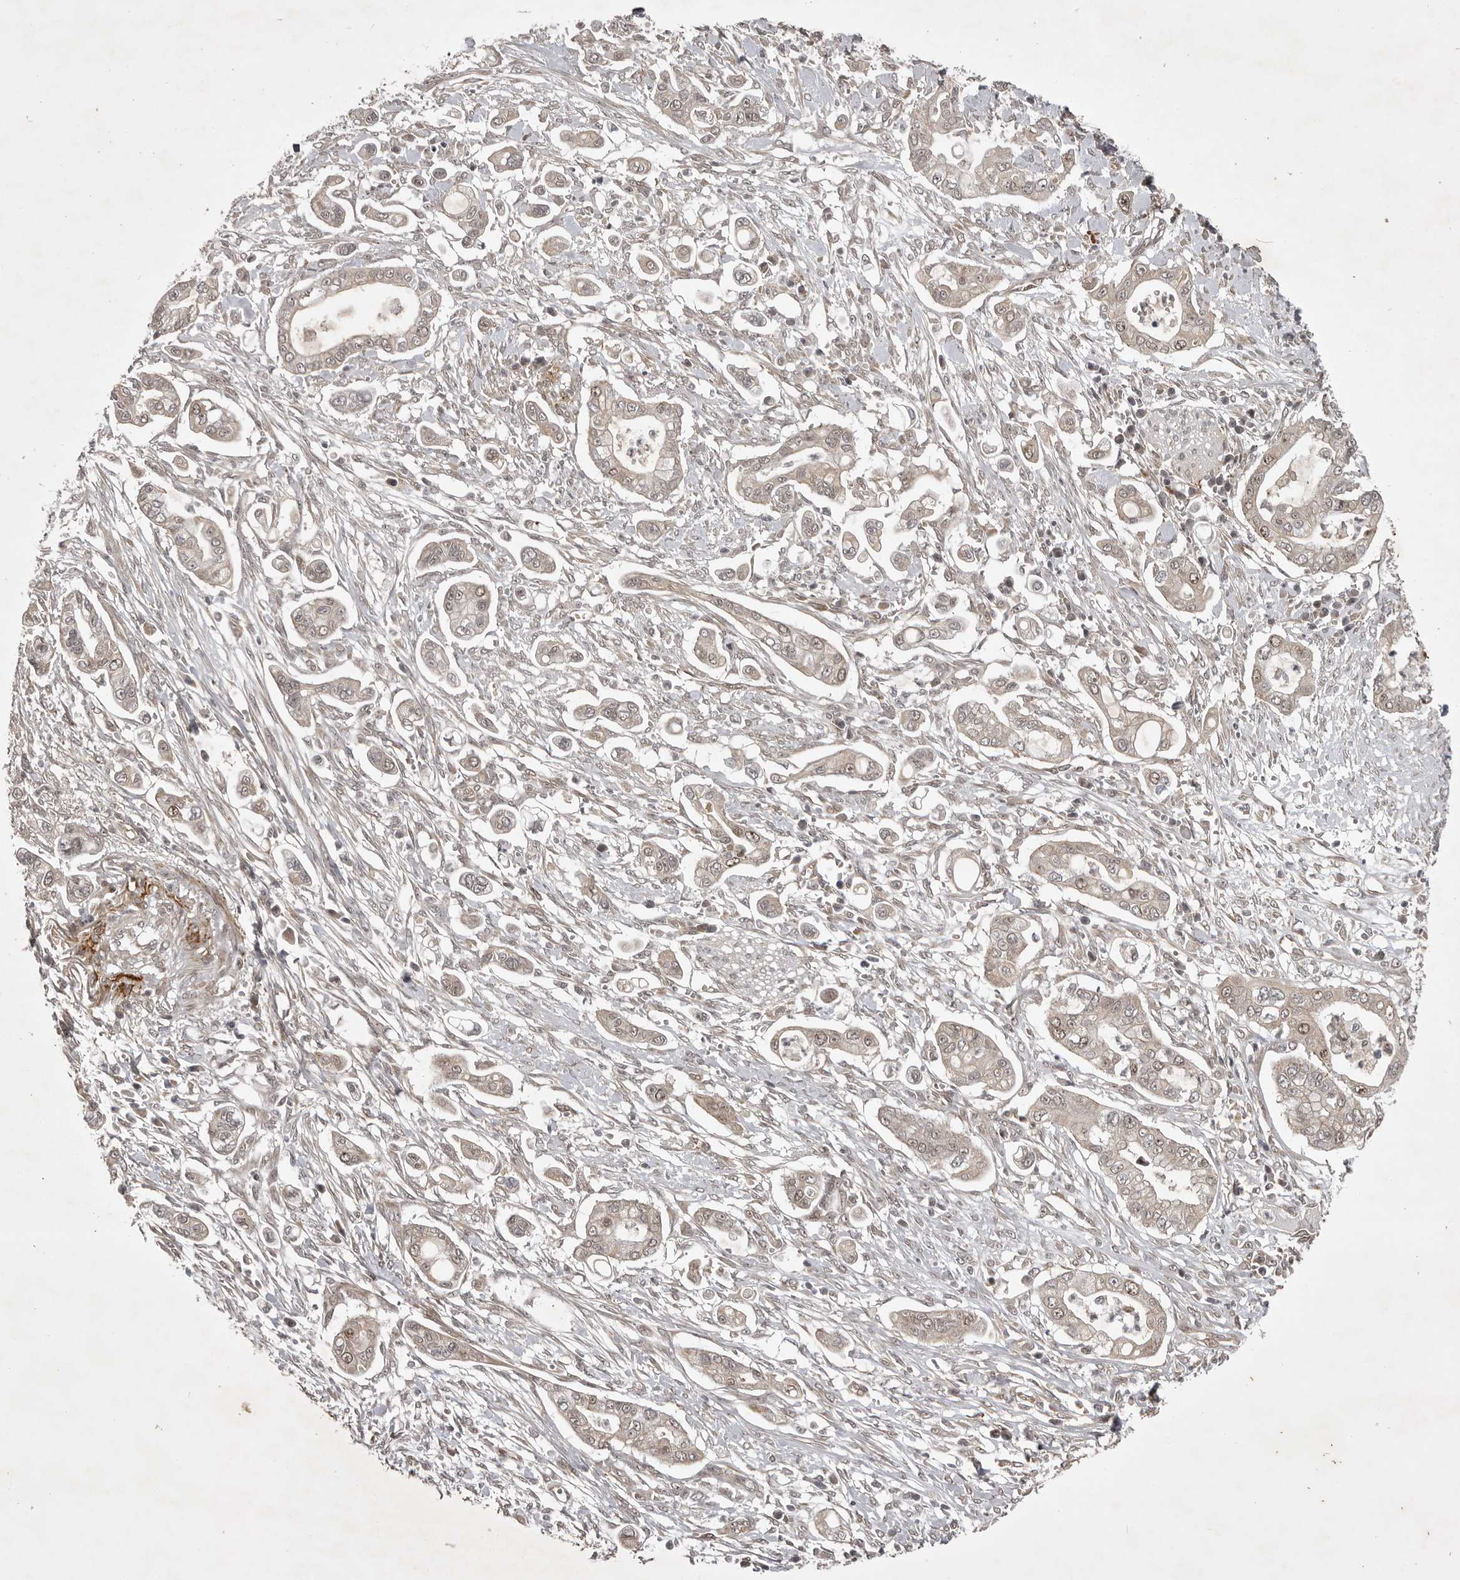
{"staining": {"intensity": "weak", "quantity": ">75%", "location": "nuclear"}, "tissue": "pancreatic cancer", "cell_type": "Tumor cells", "image_type": "cancer", "snomed": [{"axis": "morphology", "description": "Adenocarcinoma, NOS"}, {"axis": "topography", "description": "Pancreas"}], "caption": "Protein expression analysis of pancreatic cancer (adenocarcinoma) shows weak nuclear staining in about >75% of tumor cells. The staining was performed using DAB (3,3'-diaminobenzidine), with brown indicating positive protein expression. Nuclei are stained blue with hematoxylin.", "gene": "SNX16", "patient": {"sex": "male", "age": 68}}